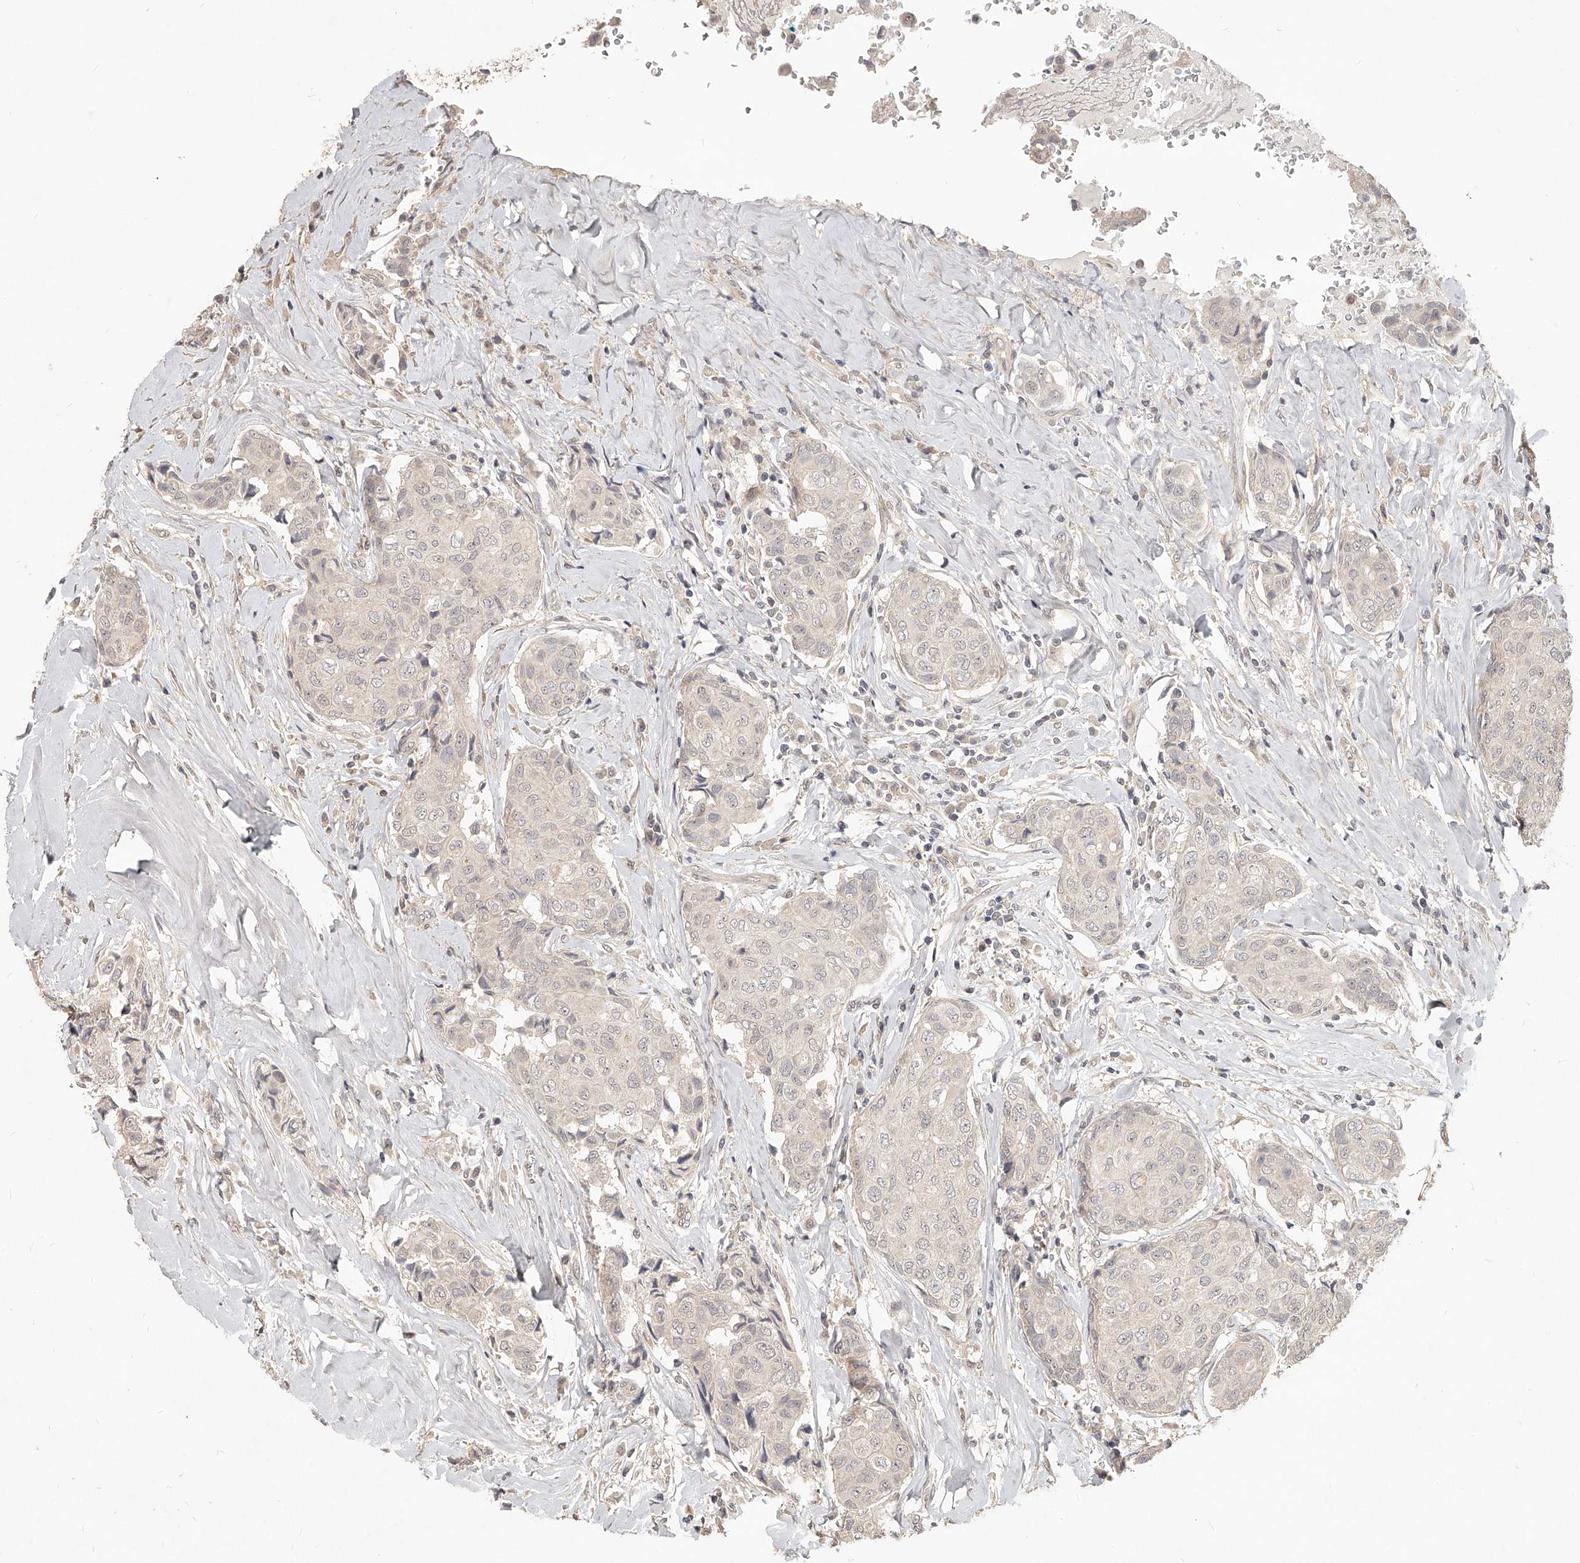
{"staining": {"intensity": "weak", "quantity": "<25%", "location": "nuclear"}, "tissue": "breast cancer", "cell_type": "Tumor cells", "image_type": "cancer", "snomed": [{"axis": "morphology", "description": "Duct carcinoma"}, {"axis": "topography", "description": "Breast"}], "caption": "Breast cancer stained for a protein using immunohistochemistry (IHC) reveals no positivity tumor cells.", "gene": "SLC37A1", "patient": {"sex": "female", "age": 80}}